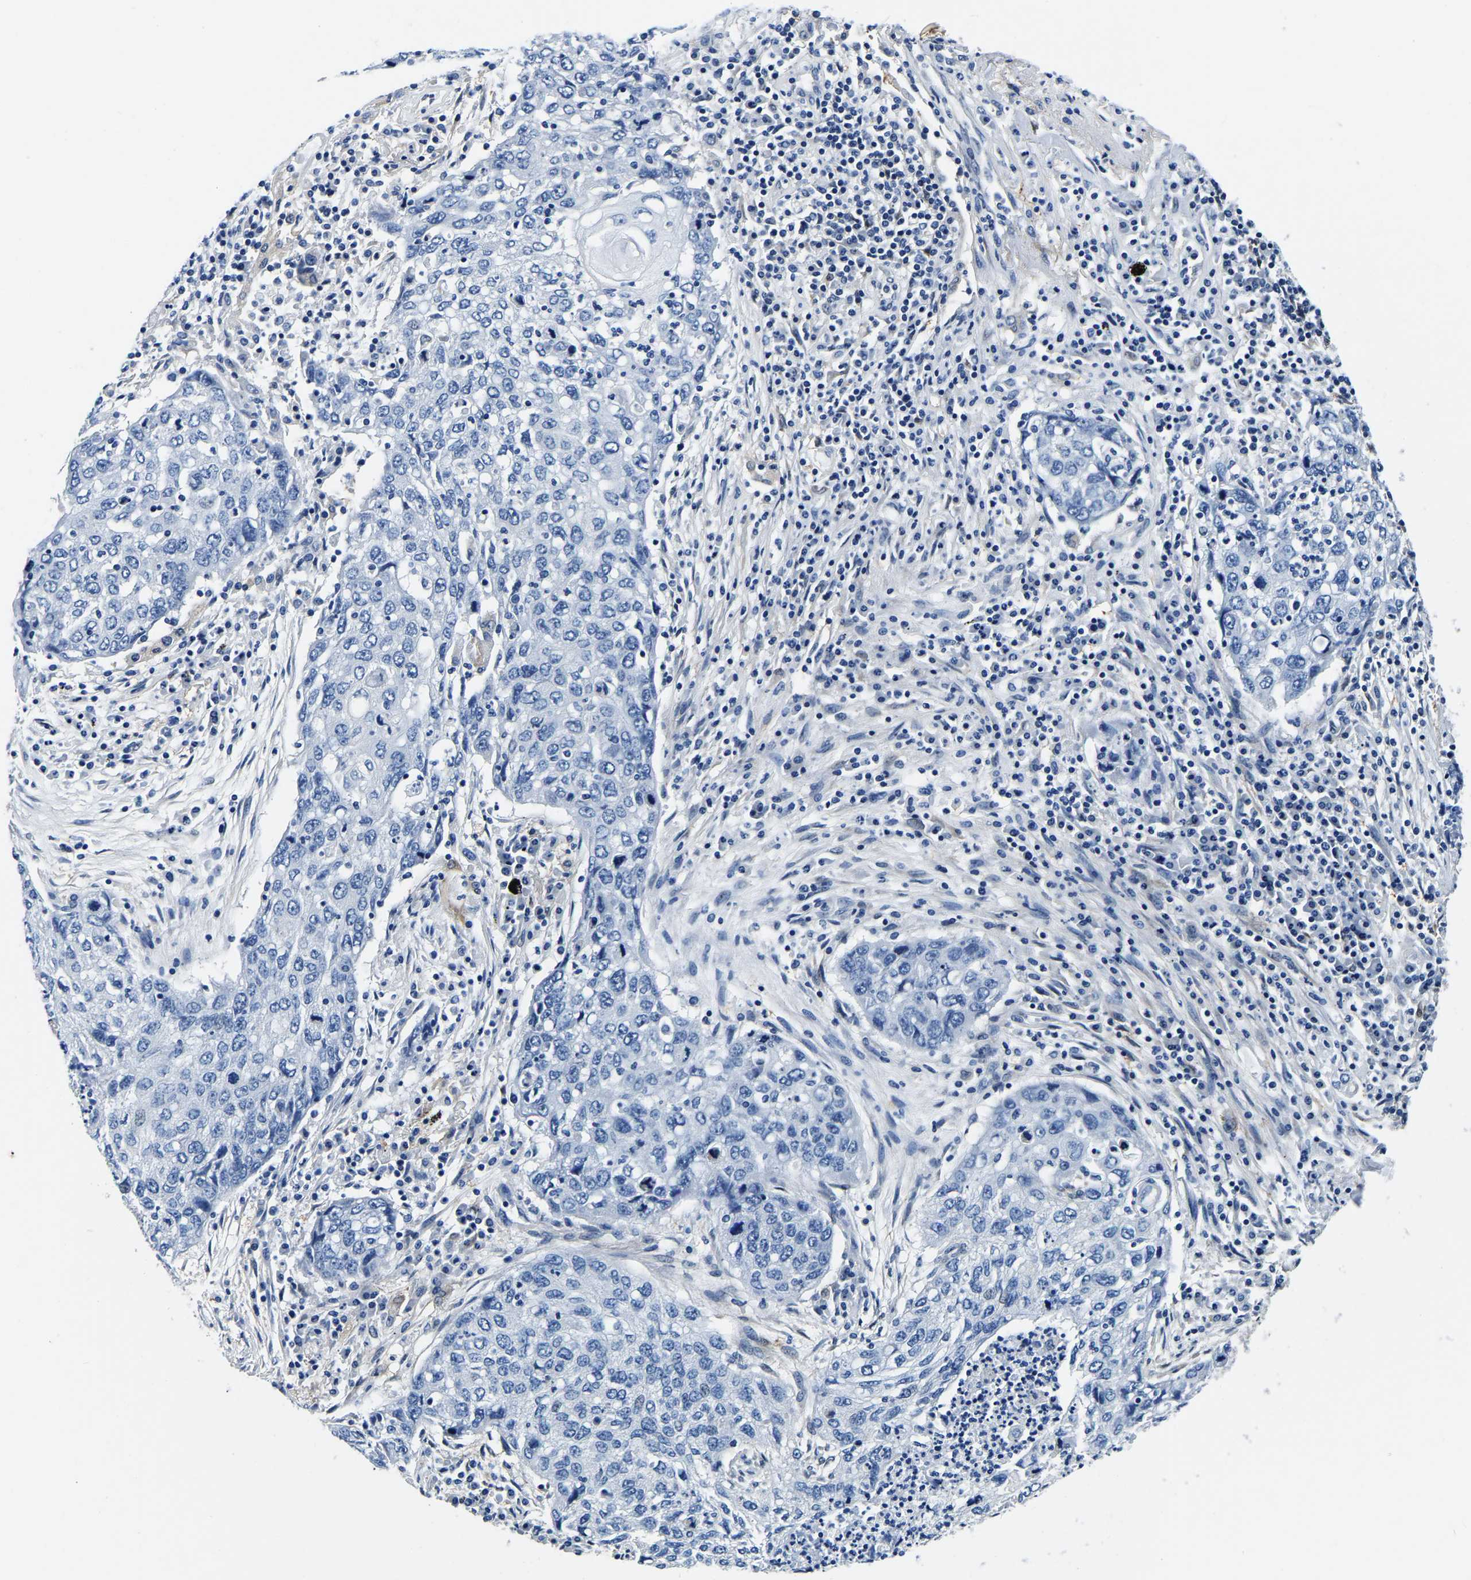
{"staining": {"intensity": "negative", "quantity": "none", "location": "none"}, "tissue": "lung cancer", "cell_type": "Tumor cells", "image_type": "cancer", "snomed": [{"axis": "morphology", "description": "Squamous cell carcinoma, NOS"}, {"axis": "topography", "description": "Lung"}], "caption": "Tumor cells show no significant staining in squamous cell carcinoma (lung).", "gene": "ACO1", "patient": {"sex": "female", "age": 63}}